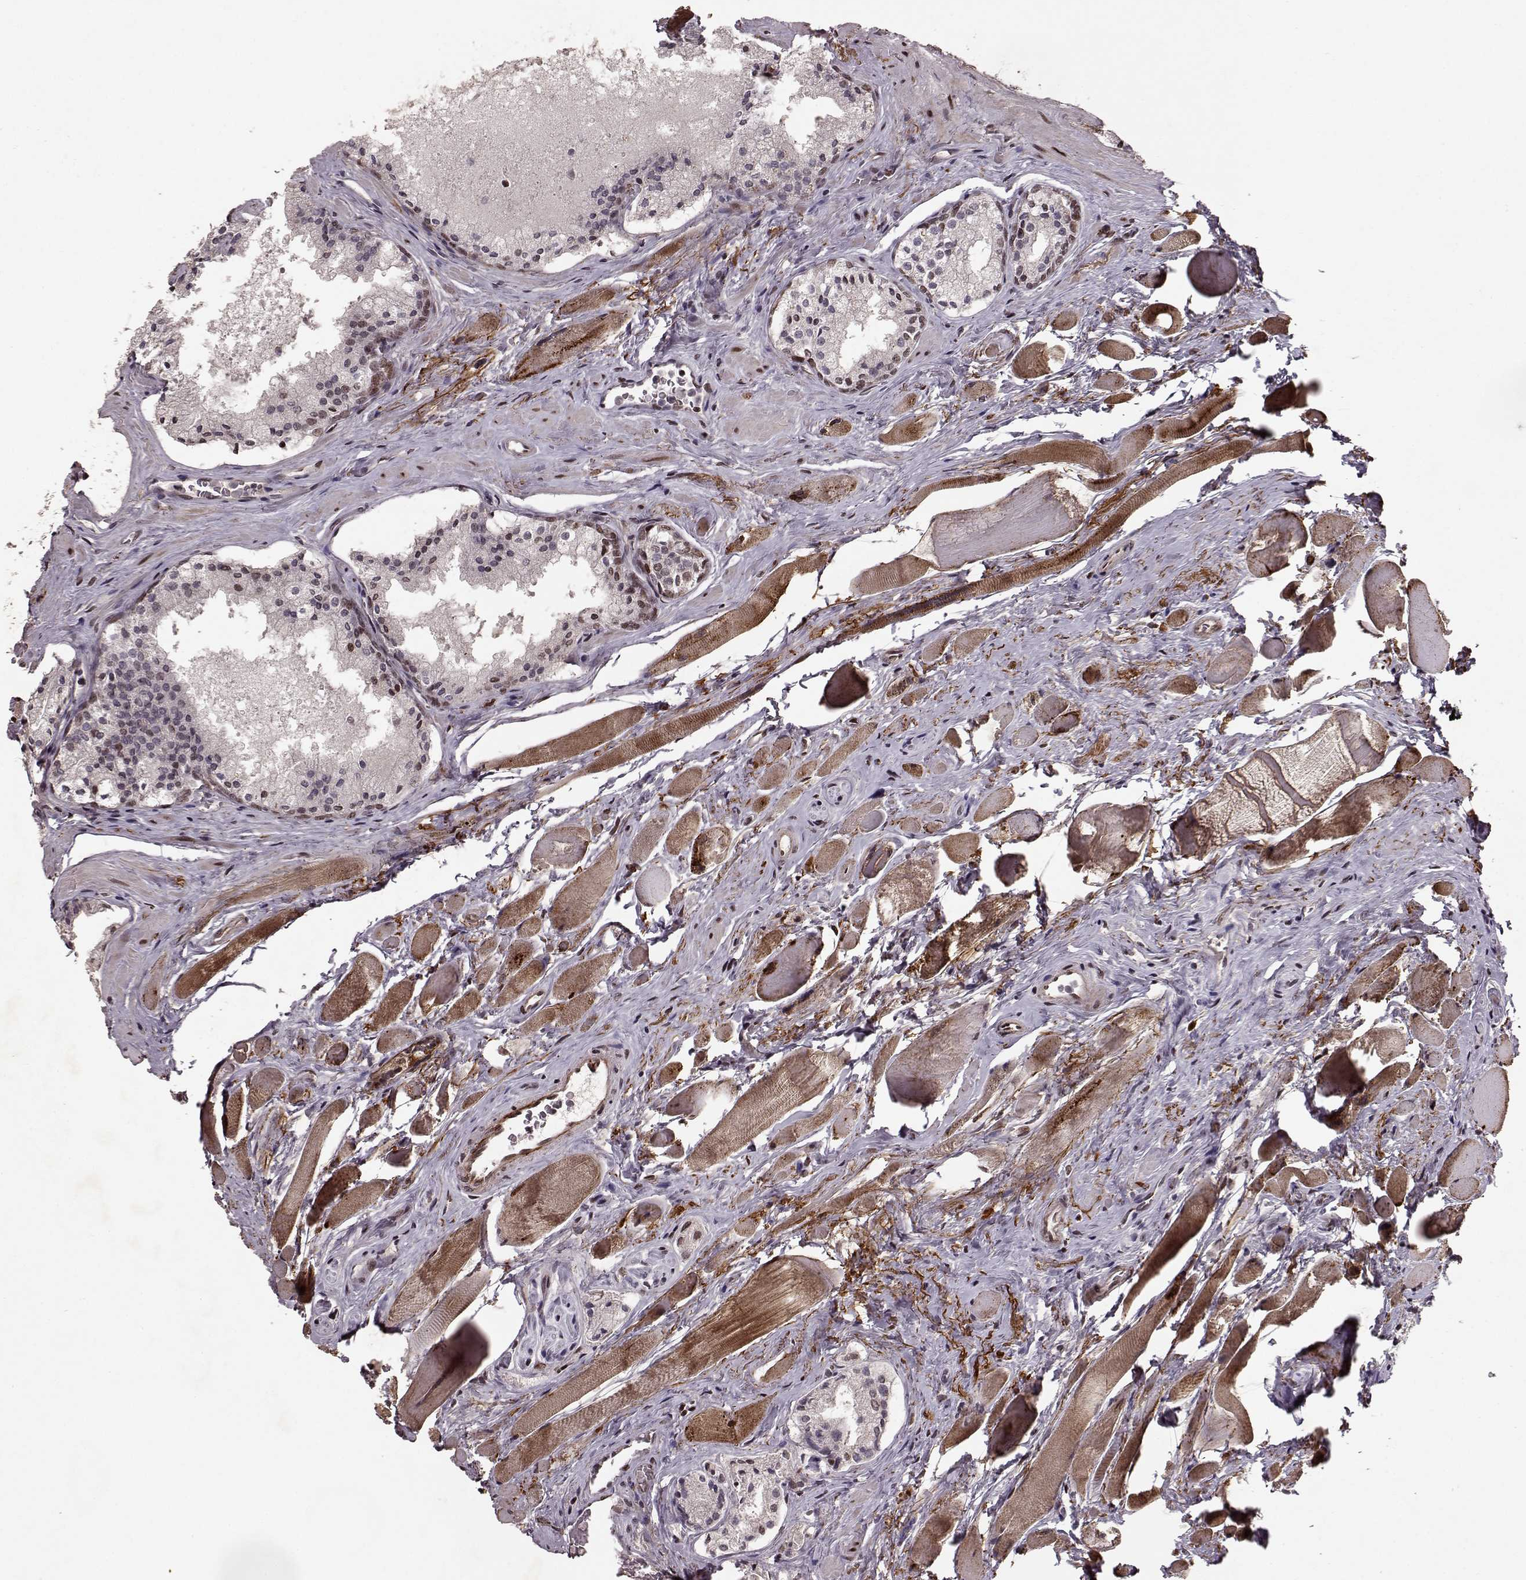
{"staining": {"intensity": "weak", "quantity": "<25%", "location": "nuclear"}, "tissue": "prostate cancer", "cell_type": "Tumor cells", "image_type": "cancer", "snomed": [{"axis": "morphology", "description": "Adenocarcinoma, NOS"}, {"axis": "morphology", "description": "Adenocarcinoma, High grade"}, {"axis": "topography", "description": "Prostate"}], "caption": "Tumor cells are negative for protein expression in human prostate adenocarcinoma. The staining was performed using DAB (3,3'-diaminobenzidine) to visualize the protein expression in brown, while the nuclei were stained in blue with hematoxylin (Magnification: 20x).", "gene": "RRAGD", "patient": {"sex": "male", "age": 62}}